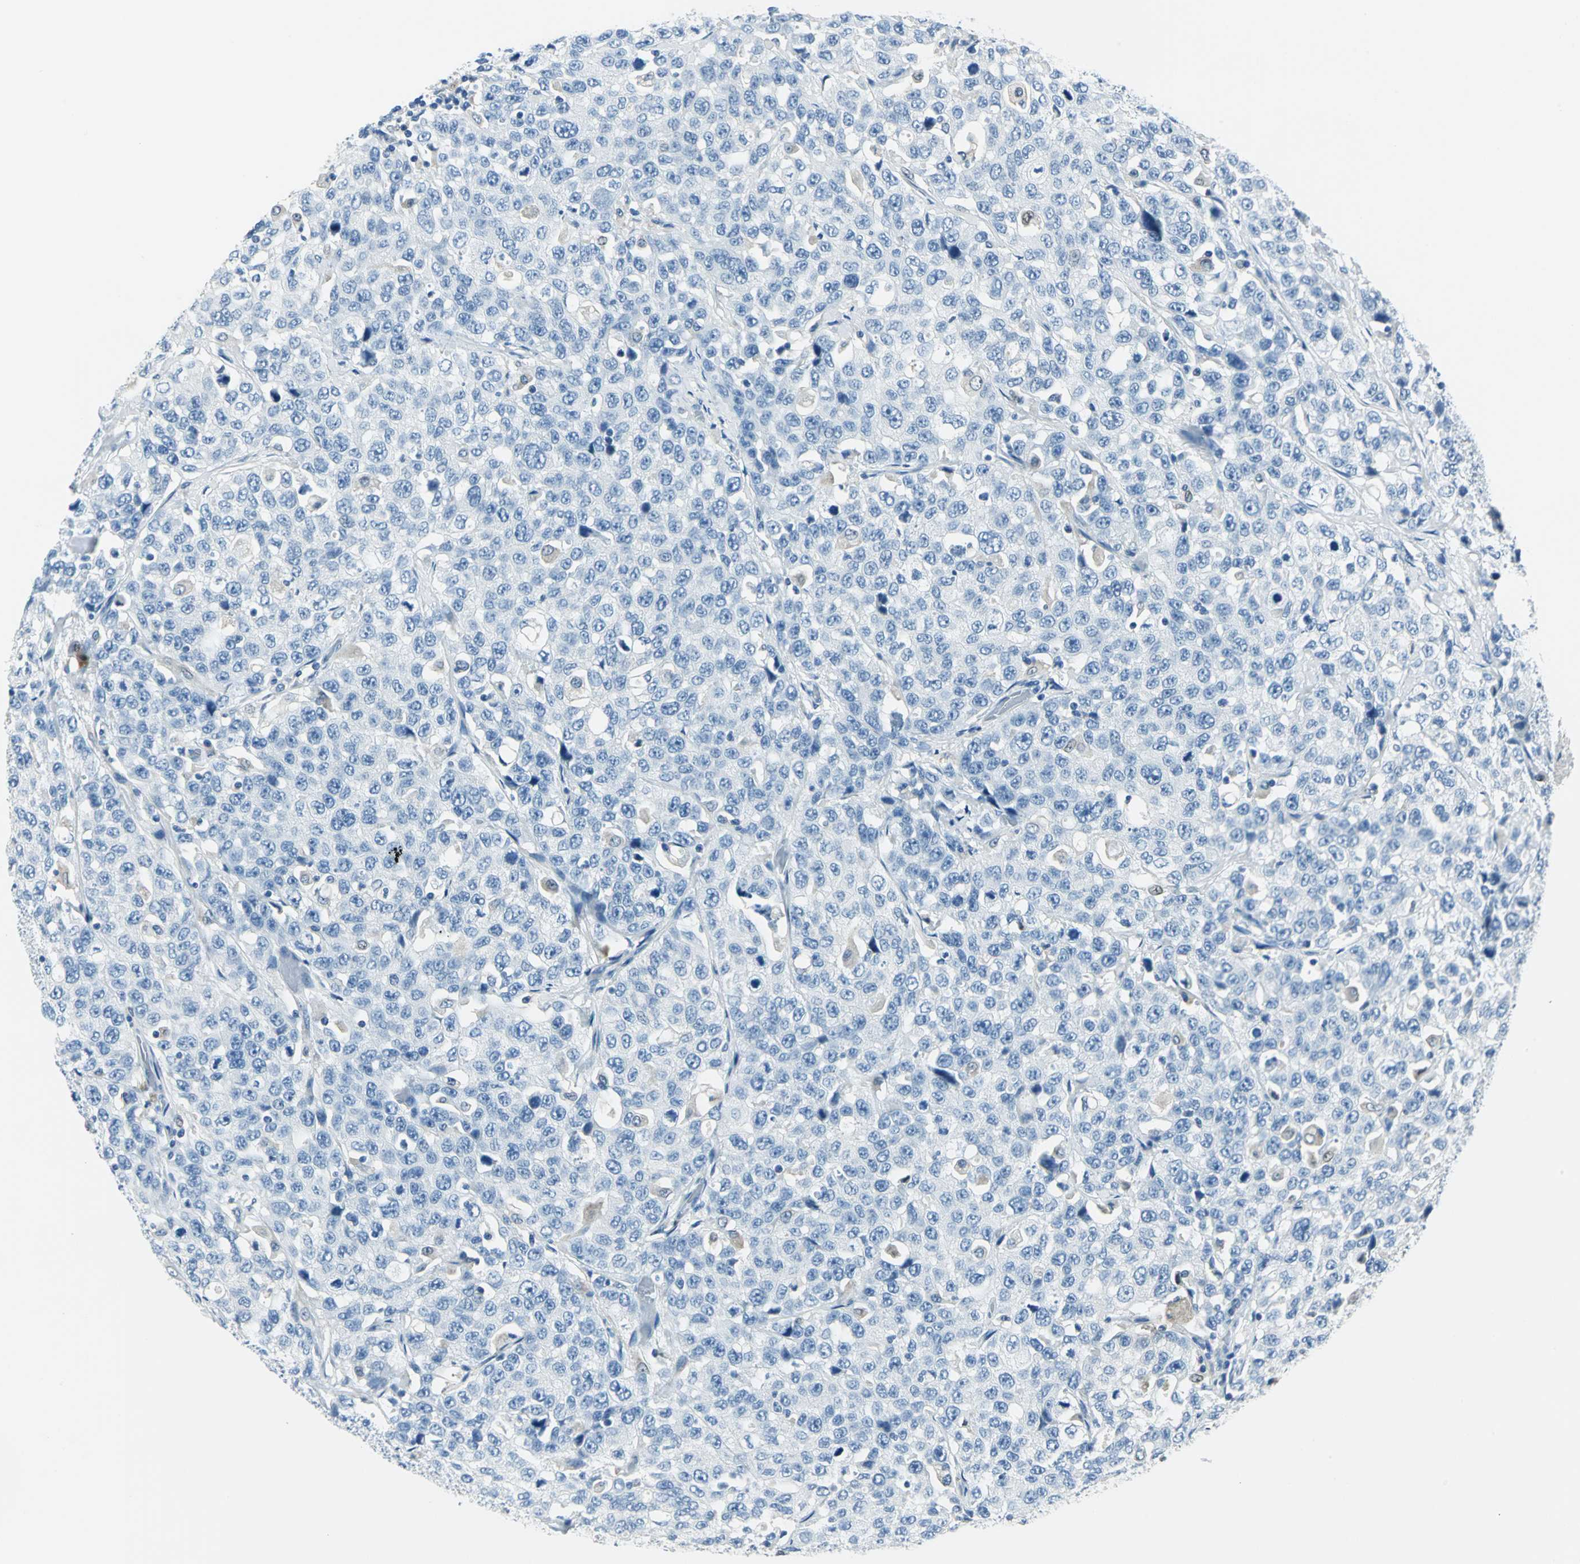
{"staining": {"intensity": "negative", "quantity": "none", "location": "none"}, "tissue": "stomach cancer", "cell_type": "Tumor cells", "image_type": "cancer", "snomed": [{"axis": "morphology", "description": "Normal tissue, NOS"}, {"axis": "morphology", "description": "Adenocarcinoma, NOS"}, {"axis": "topography", "description": "Stomach"}], "caption": "Tumor cells show no significant protein expression in stomach adenocarcinoma. (Brightfield microscopy of DAB (3,3'-diaminobenzidine) immunohistochemistry (IHC) at high magnification).", "gene": "AKR1A1", "patient": {"sex": "male", "age": 48}}